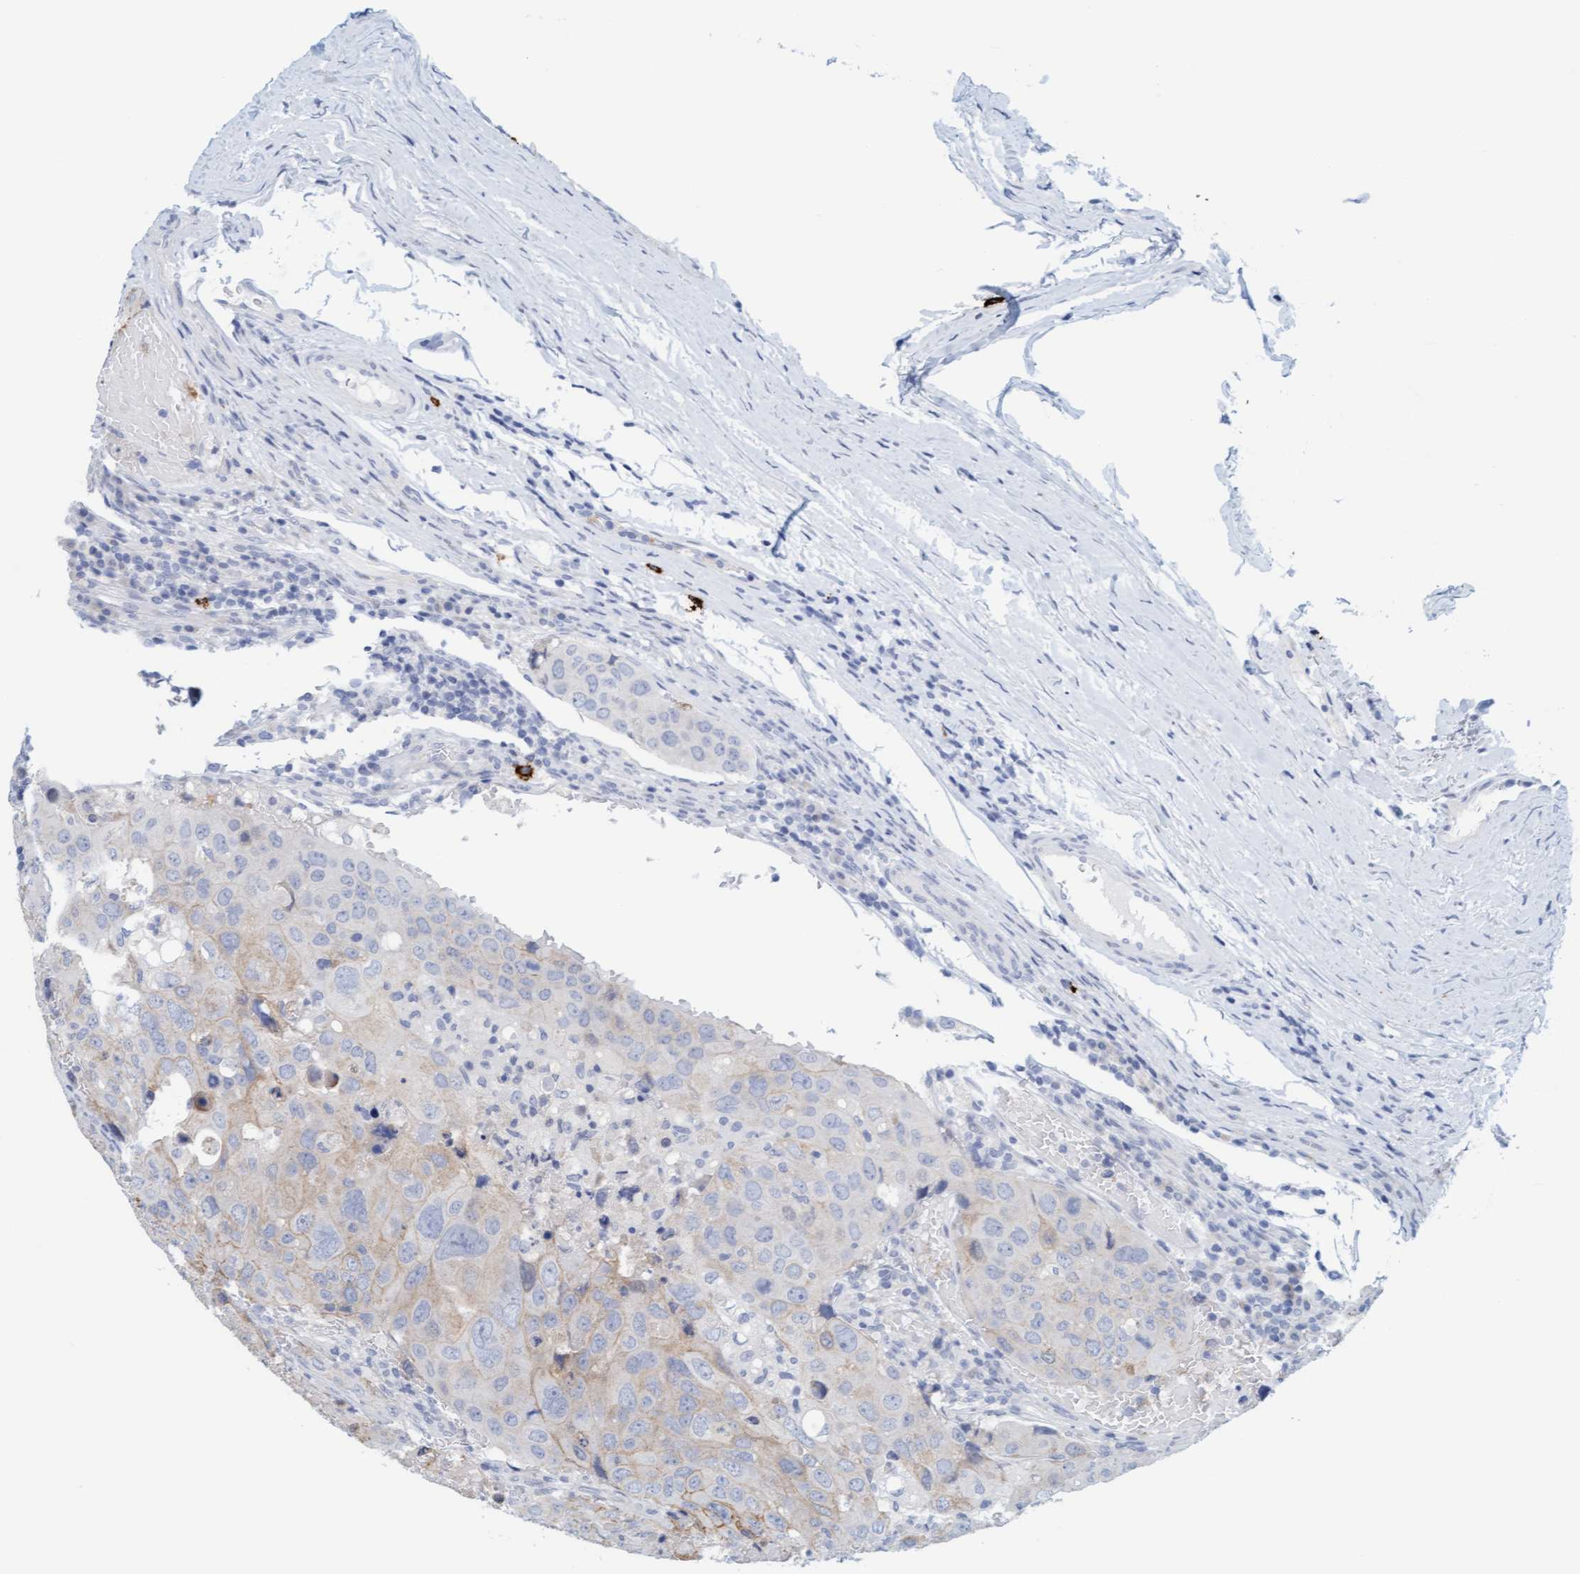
{"staining": {"intensity": "weak", "quantity": "25%-75%", "location": "cytoplasmic/membranous"}, "tissue": "urothelial cancer", "cell_type": "Tumor cells", "image_type": "cancer", "snomed": [{"axis": "morphology", "description": "Urothelial carcinoma, High grade"}, {"axis": "topography", "description": "Lymph node"}, {"axis": "topography", "description": "Urinary bladder"}], "caption": "Urothelial cancer stained with IHC exhibits weak cytoplasmic/membranous expression in about 25%-75% of tumor cells. The staining is performed using DAB brown chromogen to label protein expression. The nuclei are counter-stained blue using hematoxylin.", "gene": "CPA3", "patient": {"sex": "male", "age": 51}}